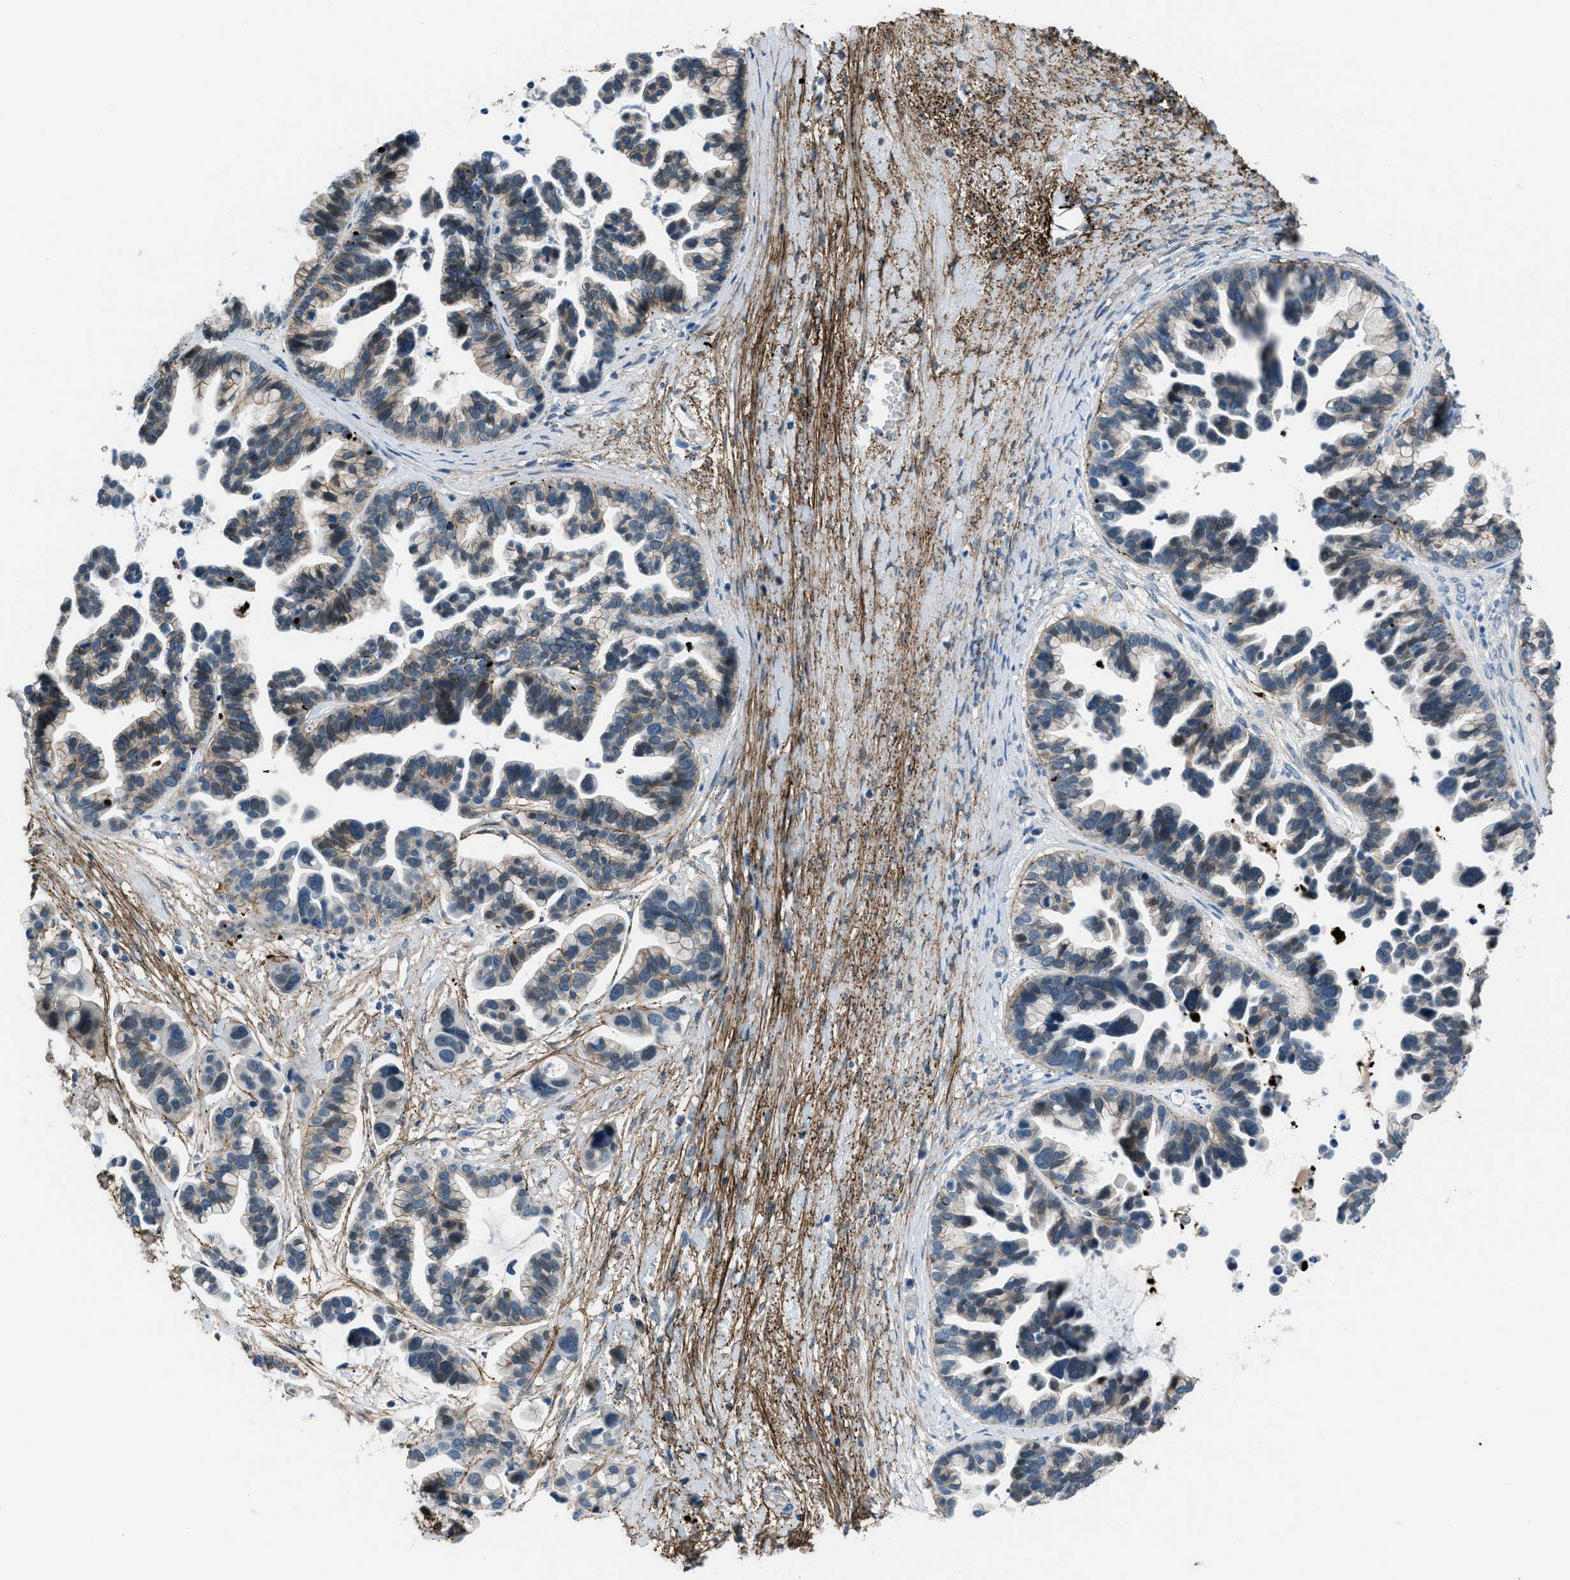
{"staining": {"intensity": "weak", "quantity": "<25%", "location": "cytoplasmic/membranous"}, "tissue": "ovarian cancer", "cell_type": "Tumor cells", "image_type": "cancer", "snomed": [{"axis": "morphology", "description": "Cystadenocarcinoma, serous, NOS"}, {"axis": "topography", "description": "Ovary"}], "caption": "The micrograph demonstrates no staining of tumor cells in ovarian cancer (serous cystadenocarcinoma).", "gene": "FBN1", "patient": {"sex": "female", "age": 56}}